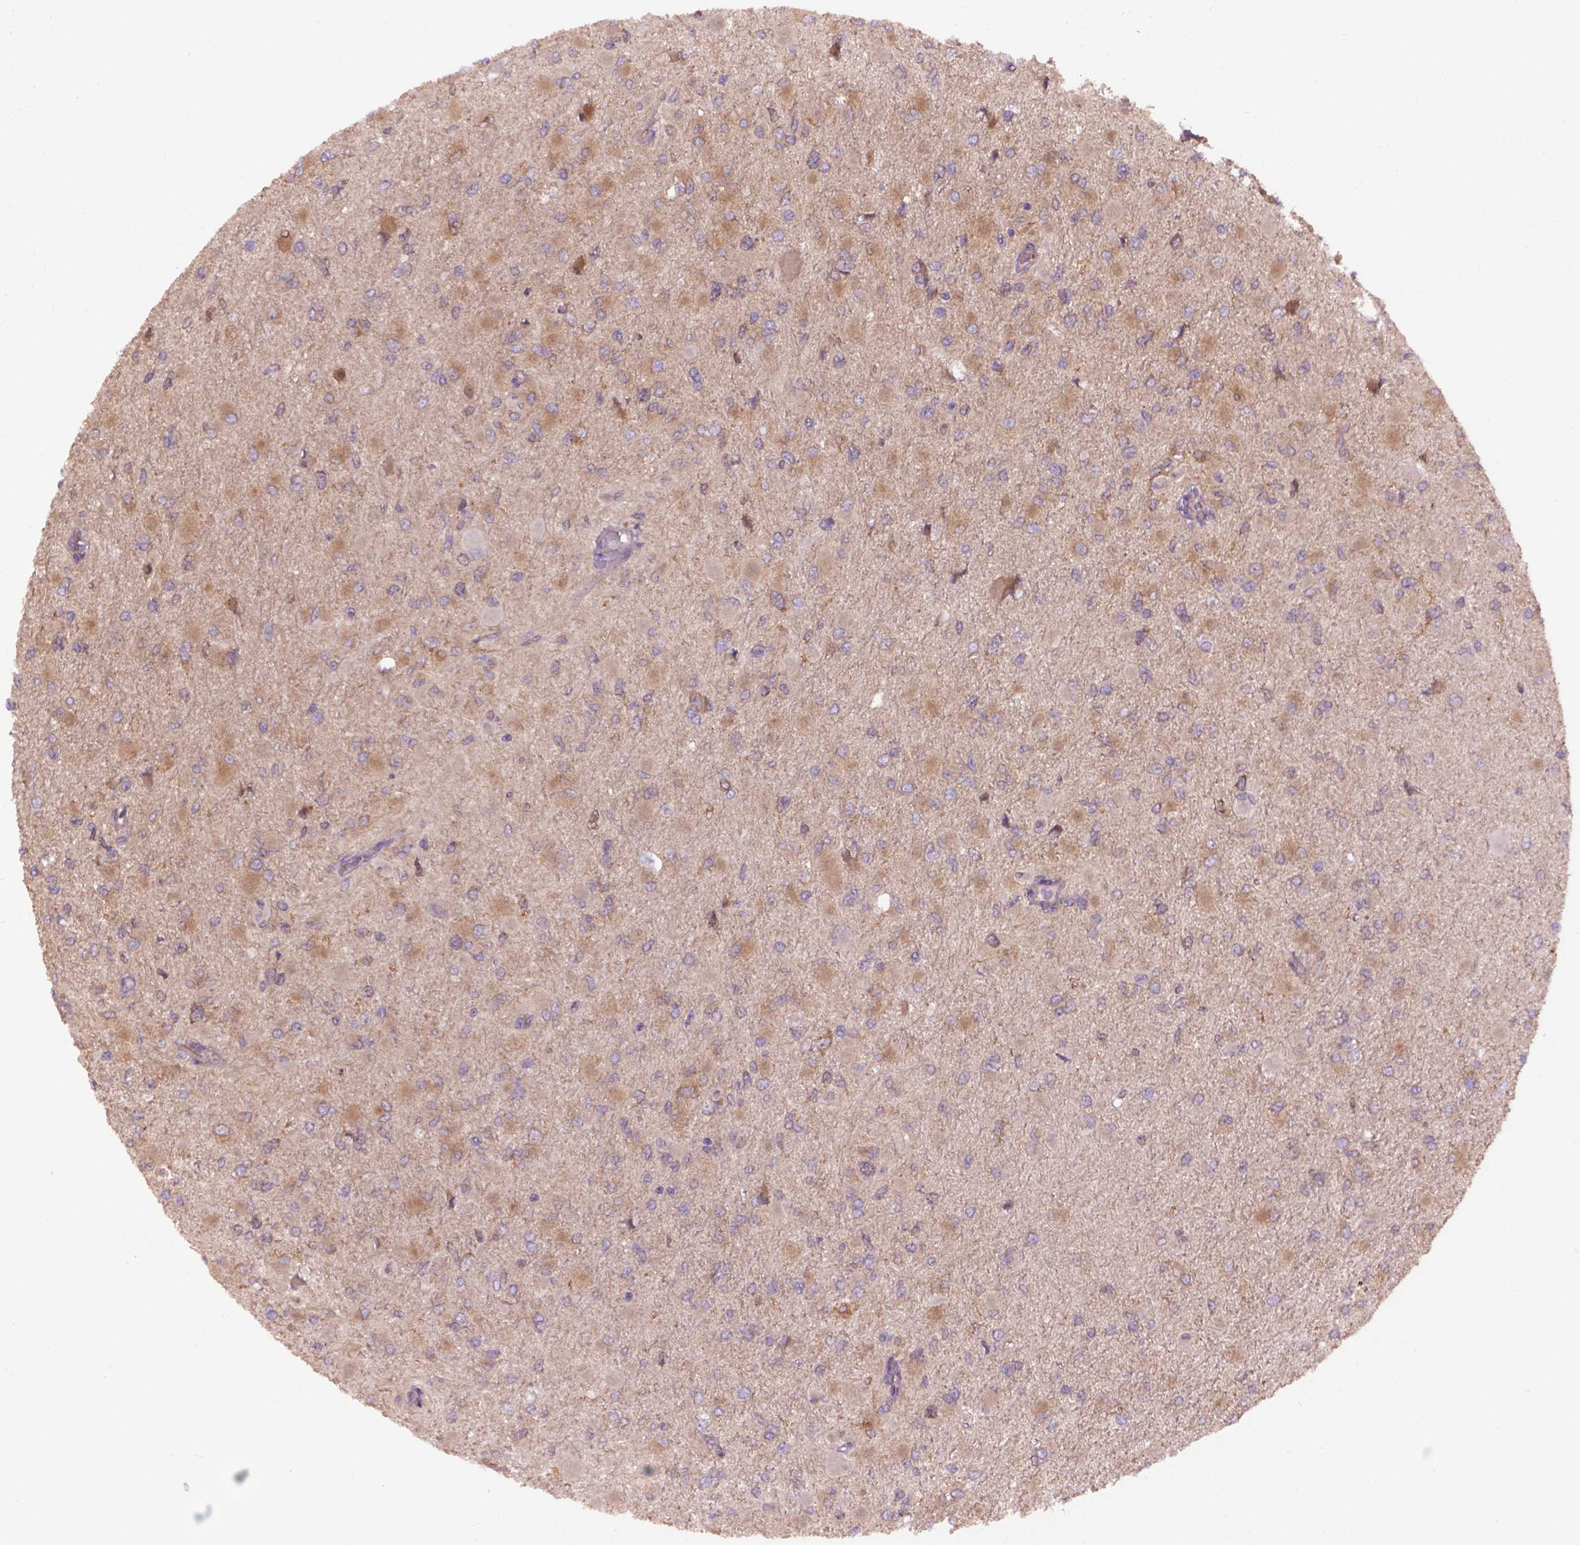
{"staining": {"intensity": "moderate", "quantity": ">75%", "location": "cytoplasmic/membranous"}, "tissue": "glioma", "cell_type": "Tumor cells", "image_type": "cancer", "snomed": [{"axis": "morphology", "description": "Glioma, malignant, High grade"}, {"axis": "topography", "description": "Cerebral cortex"}], "caption": "Protein analysis of malignant high-grade glioma tissue reveals moderate cytoplasmic/membranous staining in about >75% of tumor cells.", "gene": "WDR48", "patient": {"sex": "female", "age": 36}}